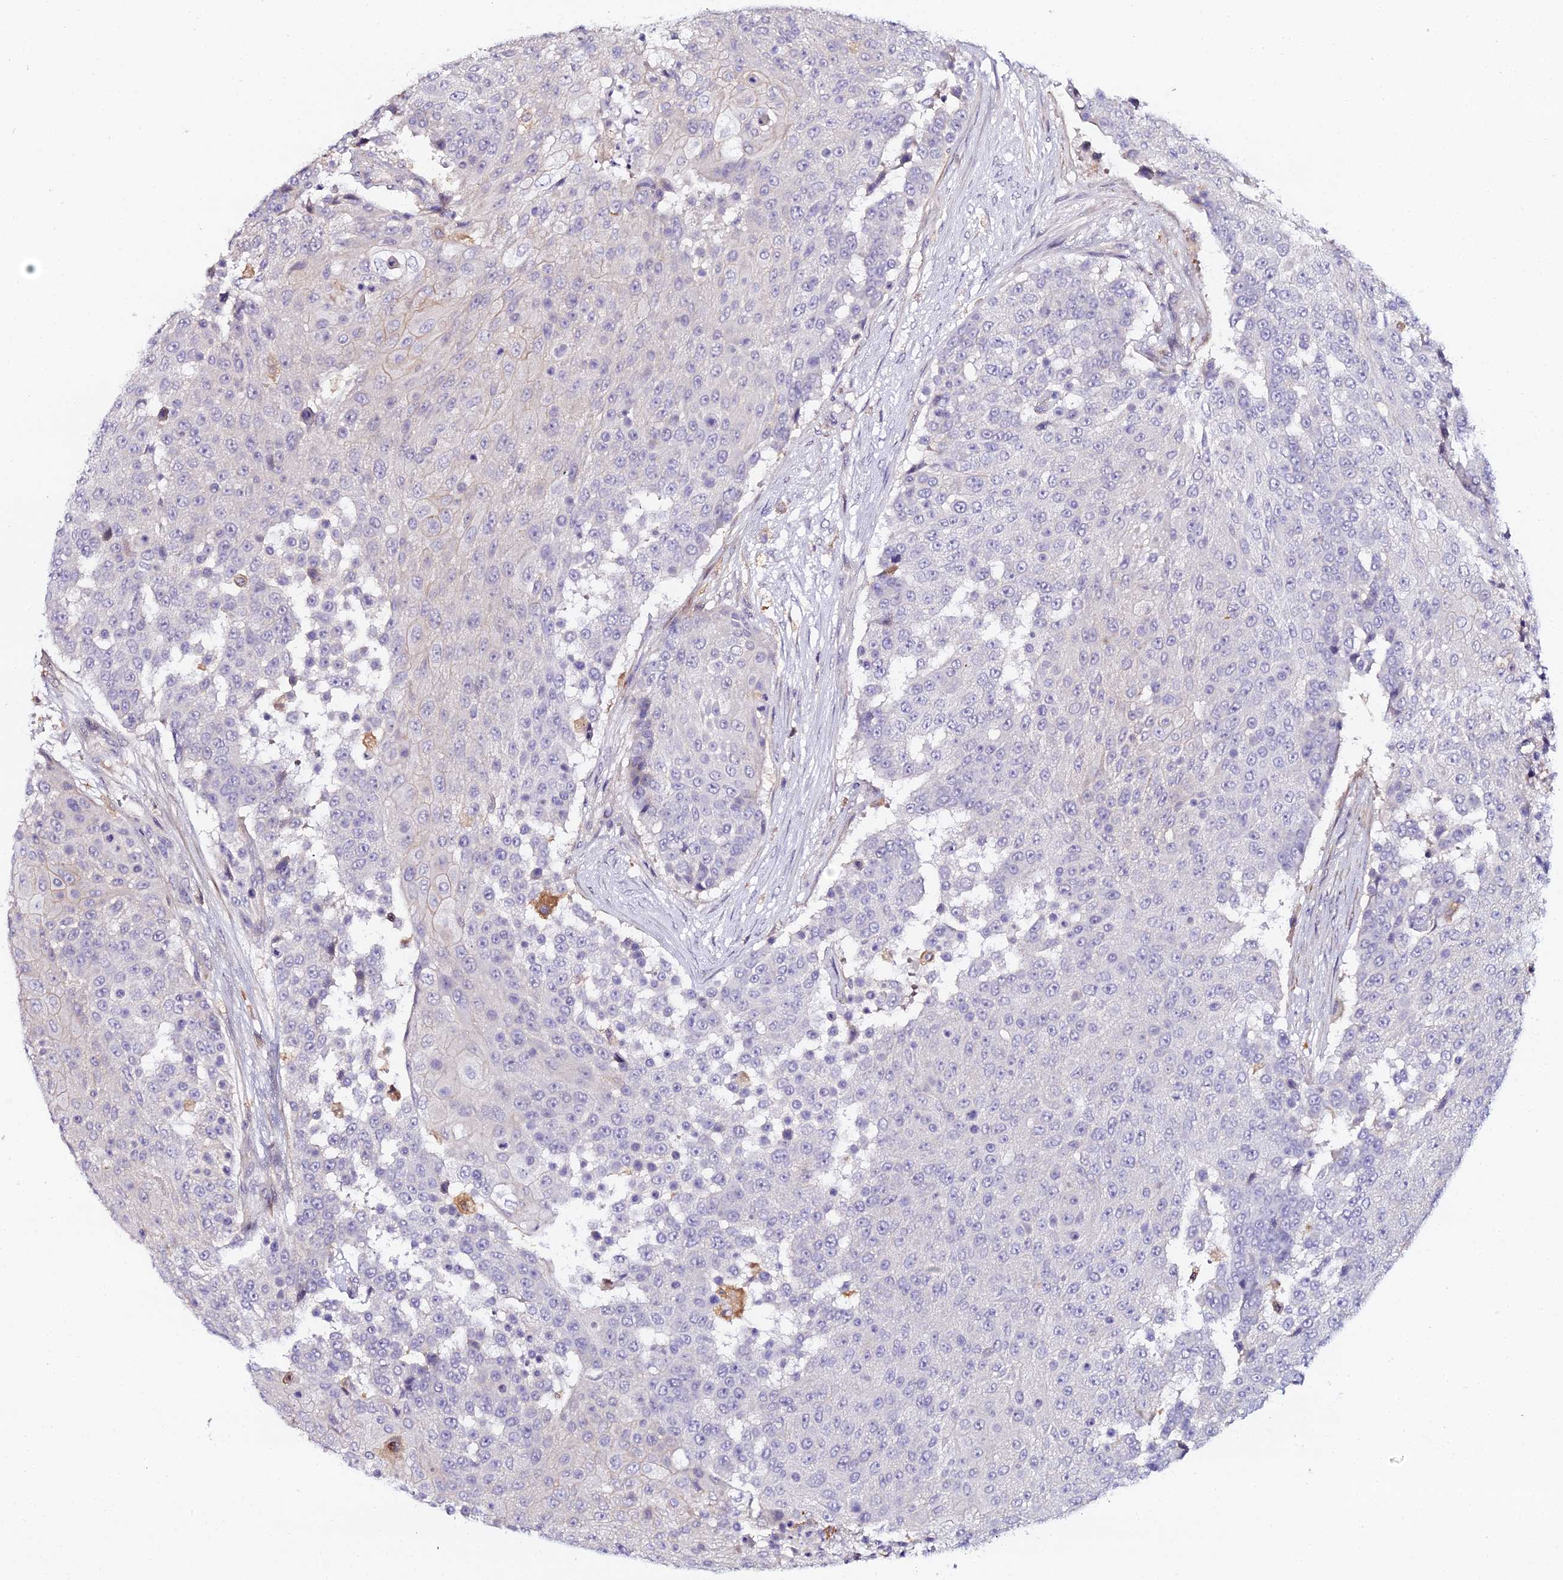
{"staining": {"intensity": "negative", "quantity": "none", "location": "none"}, "tissue": "urothelial cancer", "cell_type": "Tumor cells", "image_type": "cancer", "snomed": [{"axis": "morphology", "description": "Urothelial carcinoma, High grade"}, {"axis": "topography", "description": "Urinary bladder"}], "caption": "The immunohistochemistry (IHC) micrograph has no significant positivity in tumor cells of urothelial carcinoma (high-grade) tissue.", "gene": "IL4I1", "patient": {"sex": "female", "age": 63}}